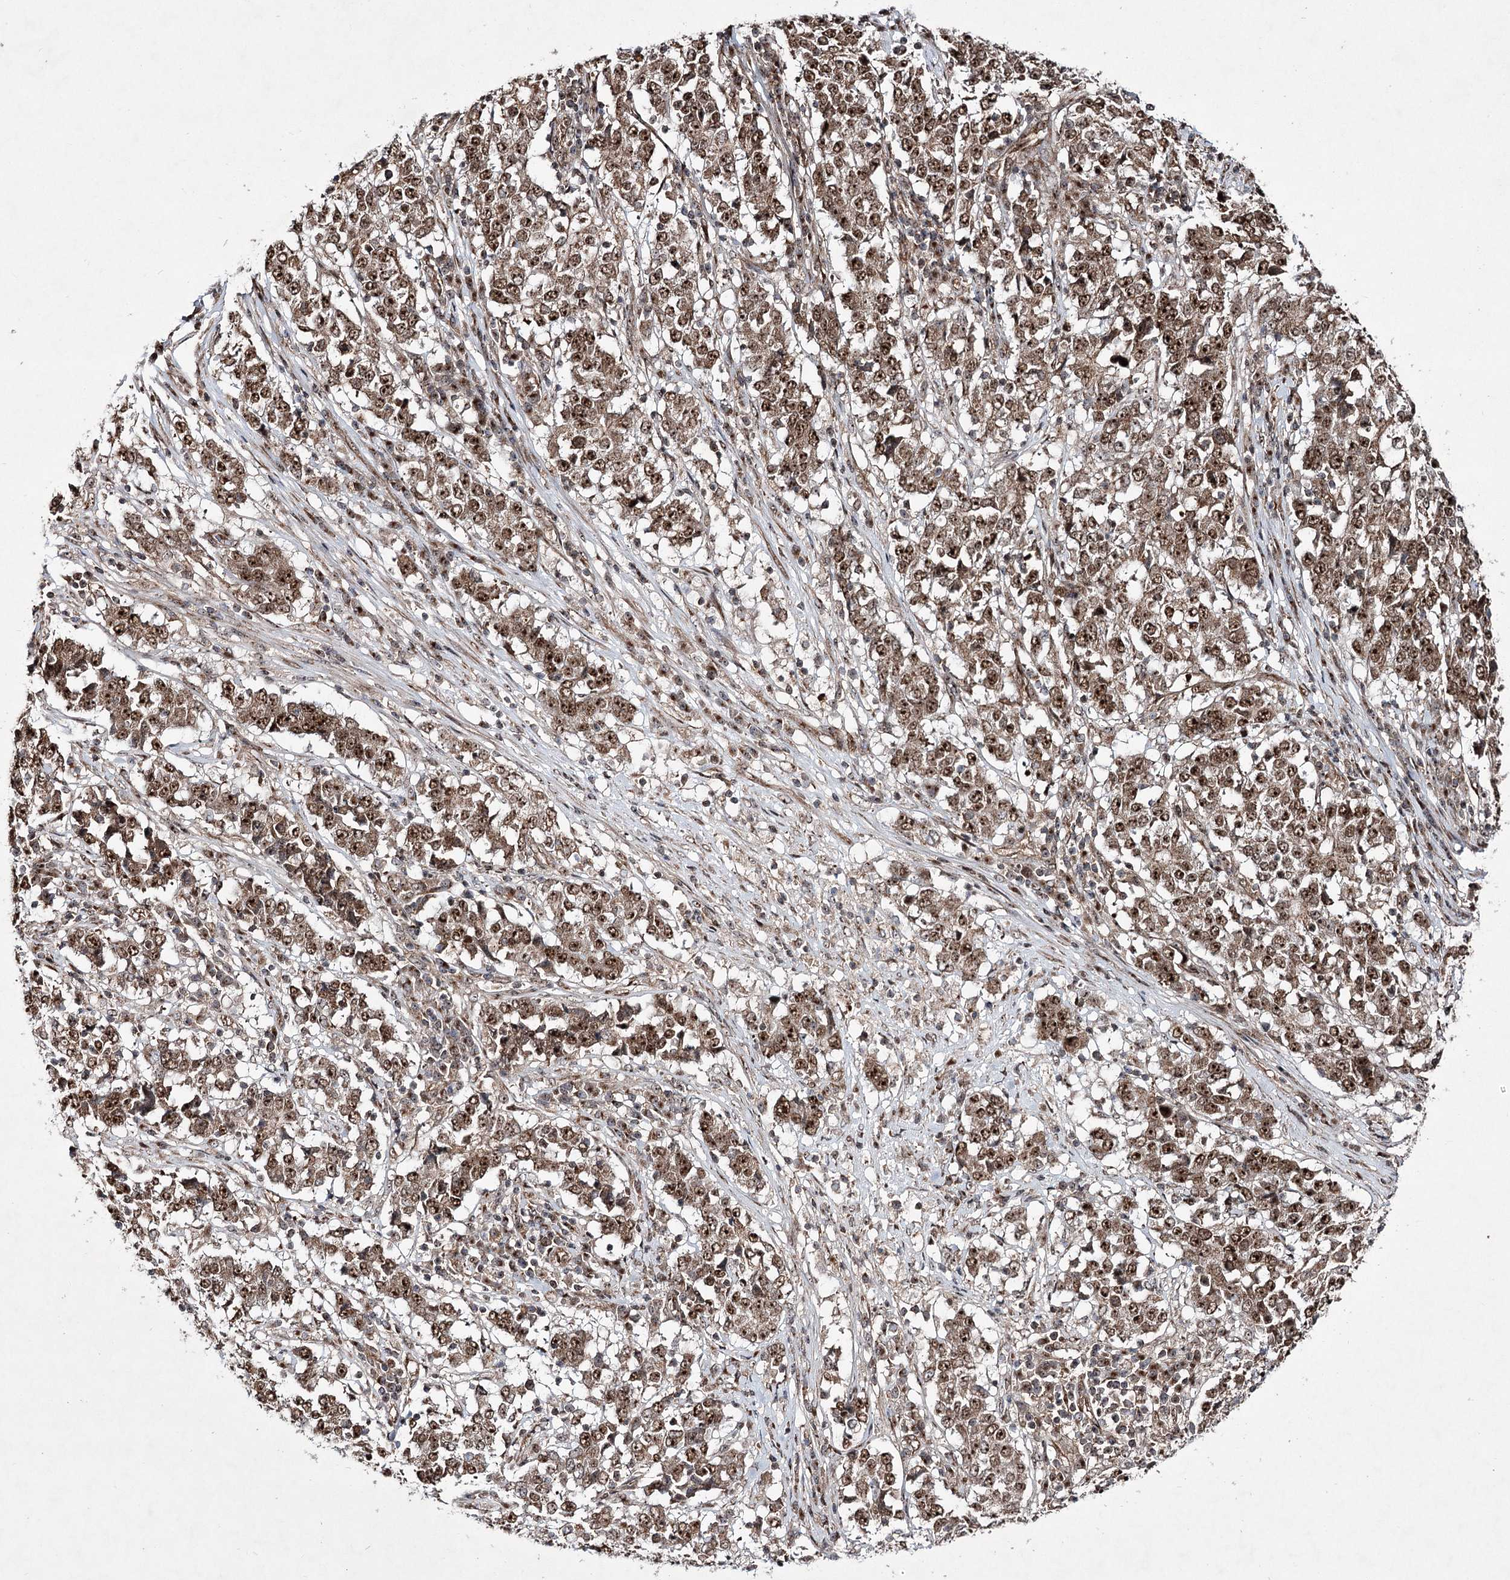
{"staining": {"intensity": "moderate", "quantity": ">75%", "location": "cytoplasmic/membranous,nuclear"}, "tissue": "stomach cancer", "cell_type": "Tumor cells", "image_type": "cancer", "snomed": [{"axis": "morphology", "description": "Adenocarcinoma, NOS"}, {"axis": "topography", "description": "Stomach"}], "caption": "Immunohistochemistry photomicrograph of stomach cancer (adenocarcinoma) stained for a protein (brown), which demonstrates medium levels of moderate cytoplasmic/membranous and nuclear staining in approximately >75% of tumor cells.", "gene": "SERINC5", "patient": {"sex": "male", "age": 59}}